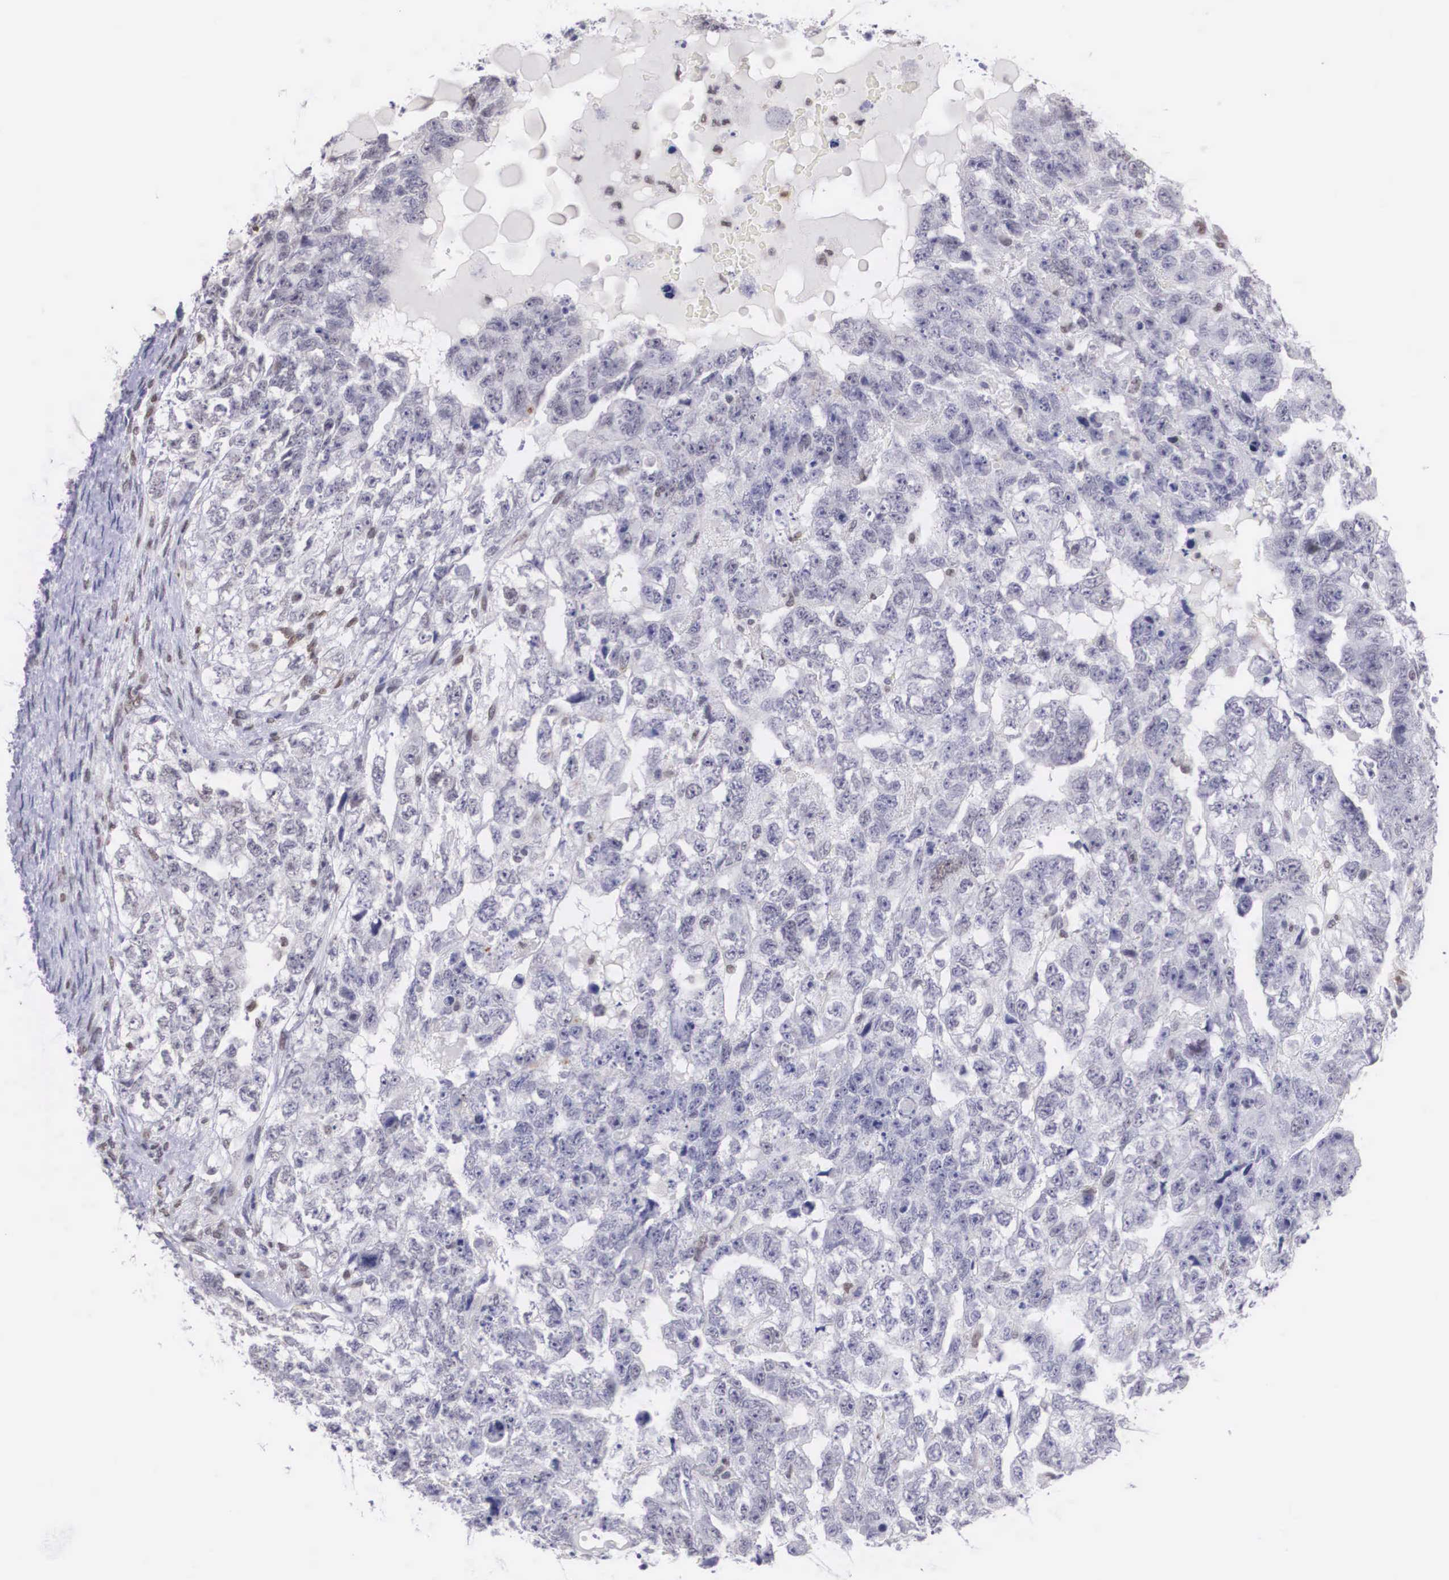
{"staining": {"intensity": "moderate", "quantity": "<25%", "location": "nuclear"}, "tissue": "testis cancer", "cell_type": "Tumor cells", "image_type": "cancer", "snomed": [{"axis": "morphology", "description": "Carcinoma, Embryonal, NOS"}, {"axis": "topography", "description": "Testis"}], "caption": "The micrograph shows a brown stain indicating the presence of a protein in the nuclear of tumor cells in testis cancer. (IHC, brightfield microscopy, high magnification).", "gene": "ETV6", "patient": {"sex": "male", "age": 36}}